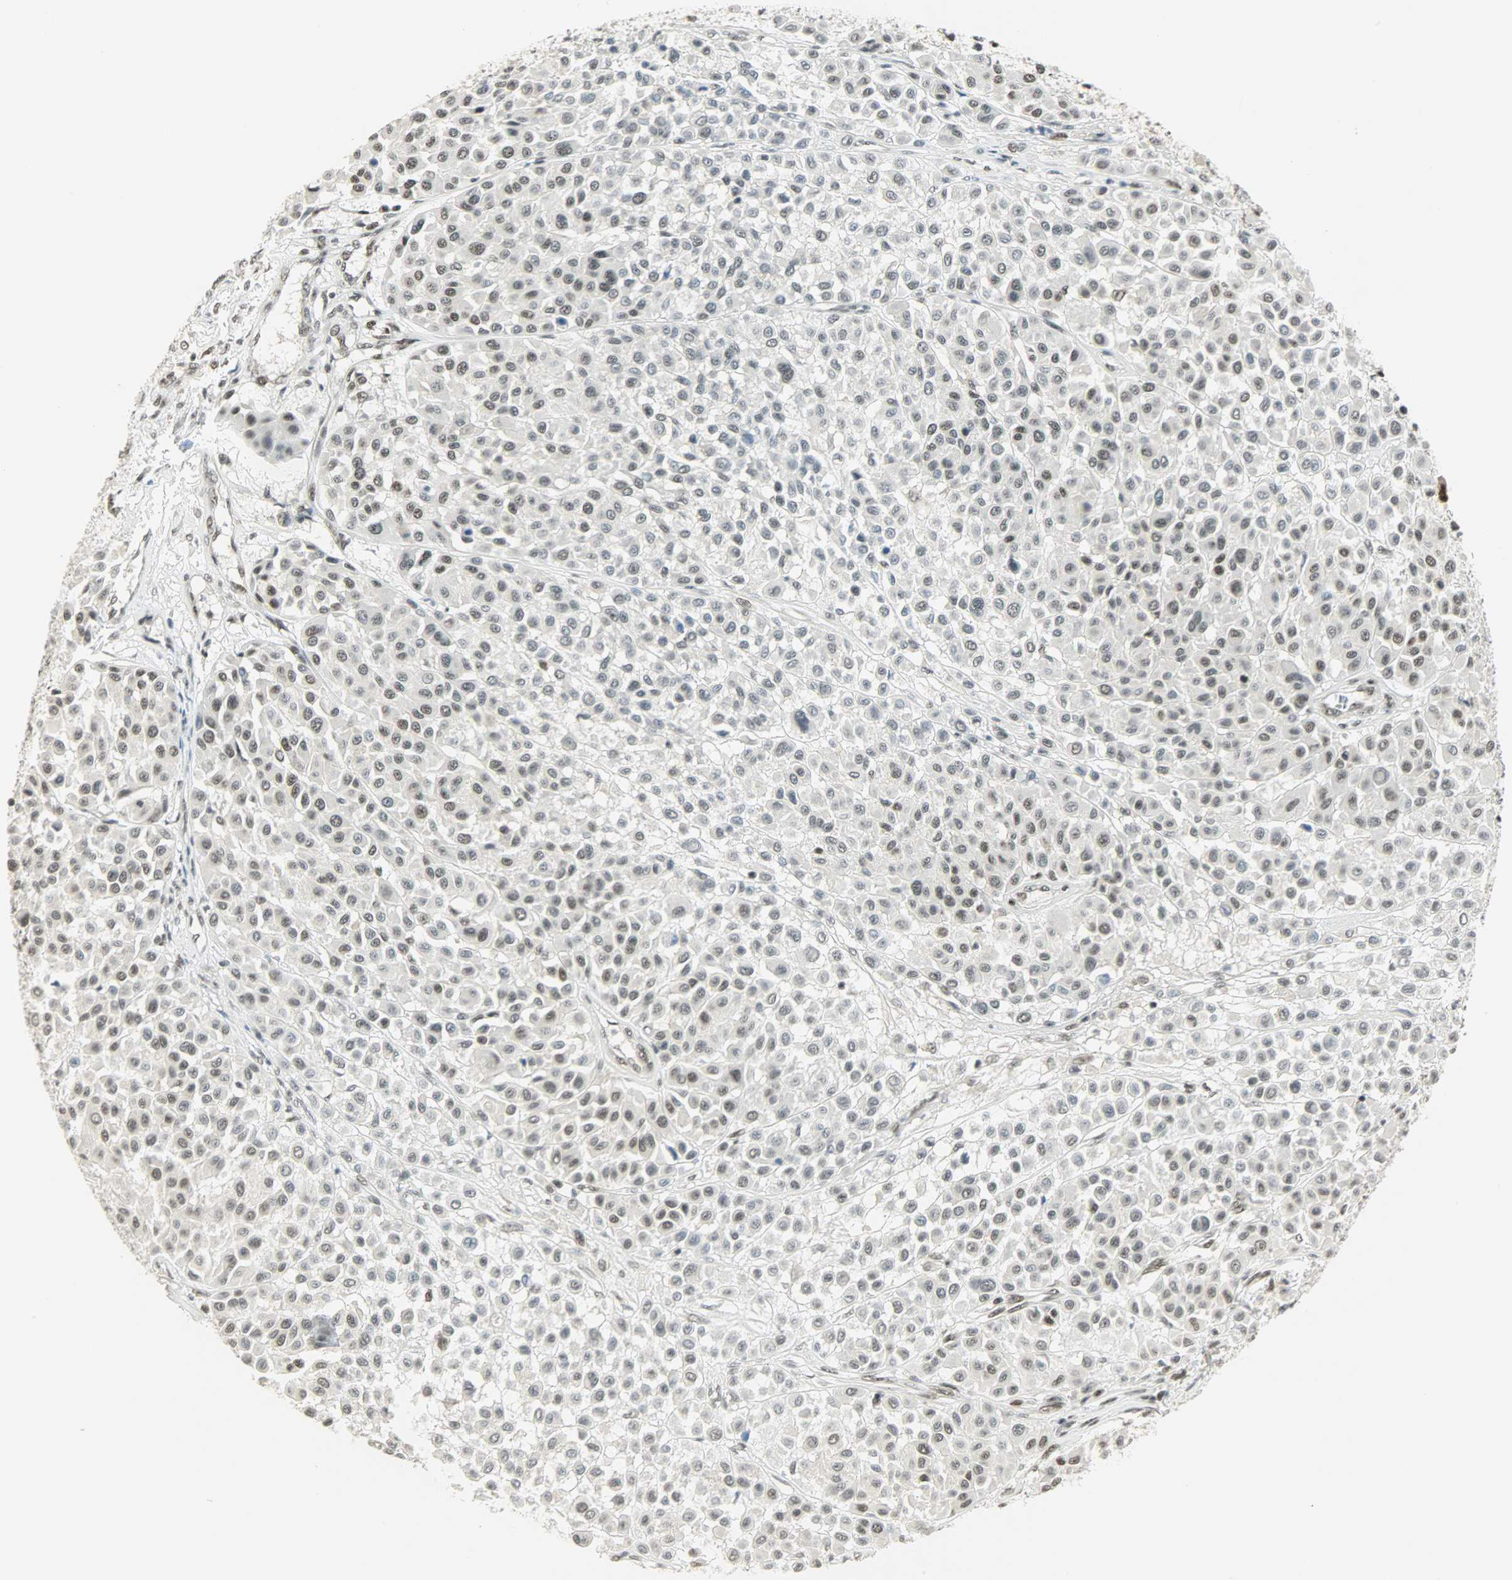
{"staining": {"intensity": "weak", "quantity": ">75%", "location": "nuclear"}, "tissue": "melanoma", "cell_type": "Tumor cells", "image_type": "cancer", "snomed": [{"axis": "morphology", "description": "Malignant melanoma, Metastatic site"}, {"axis": "topography", "description": "Soft tissue"}], "caption": "The photomicrograph shows a brown stain indicating the presence of a protein in the nuclear of tumor cells in malignant melanoma (metastatic site). The protein is stained brown, and the nuclei are stained in blue (DAB (3,3'-diaminobenzidine) IHC with brightfield microscopy, high magnification).", "gene": "SUGP1", "patient": {"sex": "male", "age": 41}}